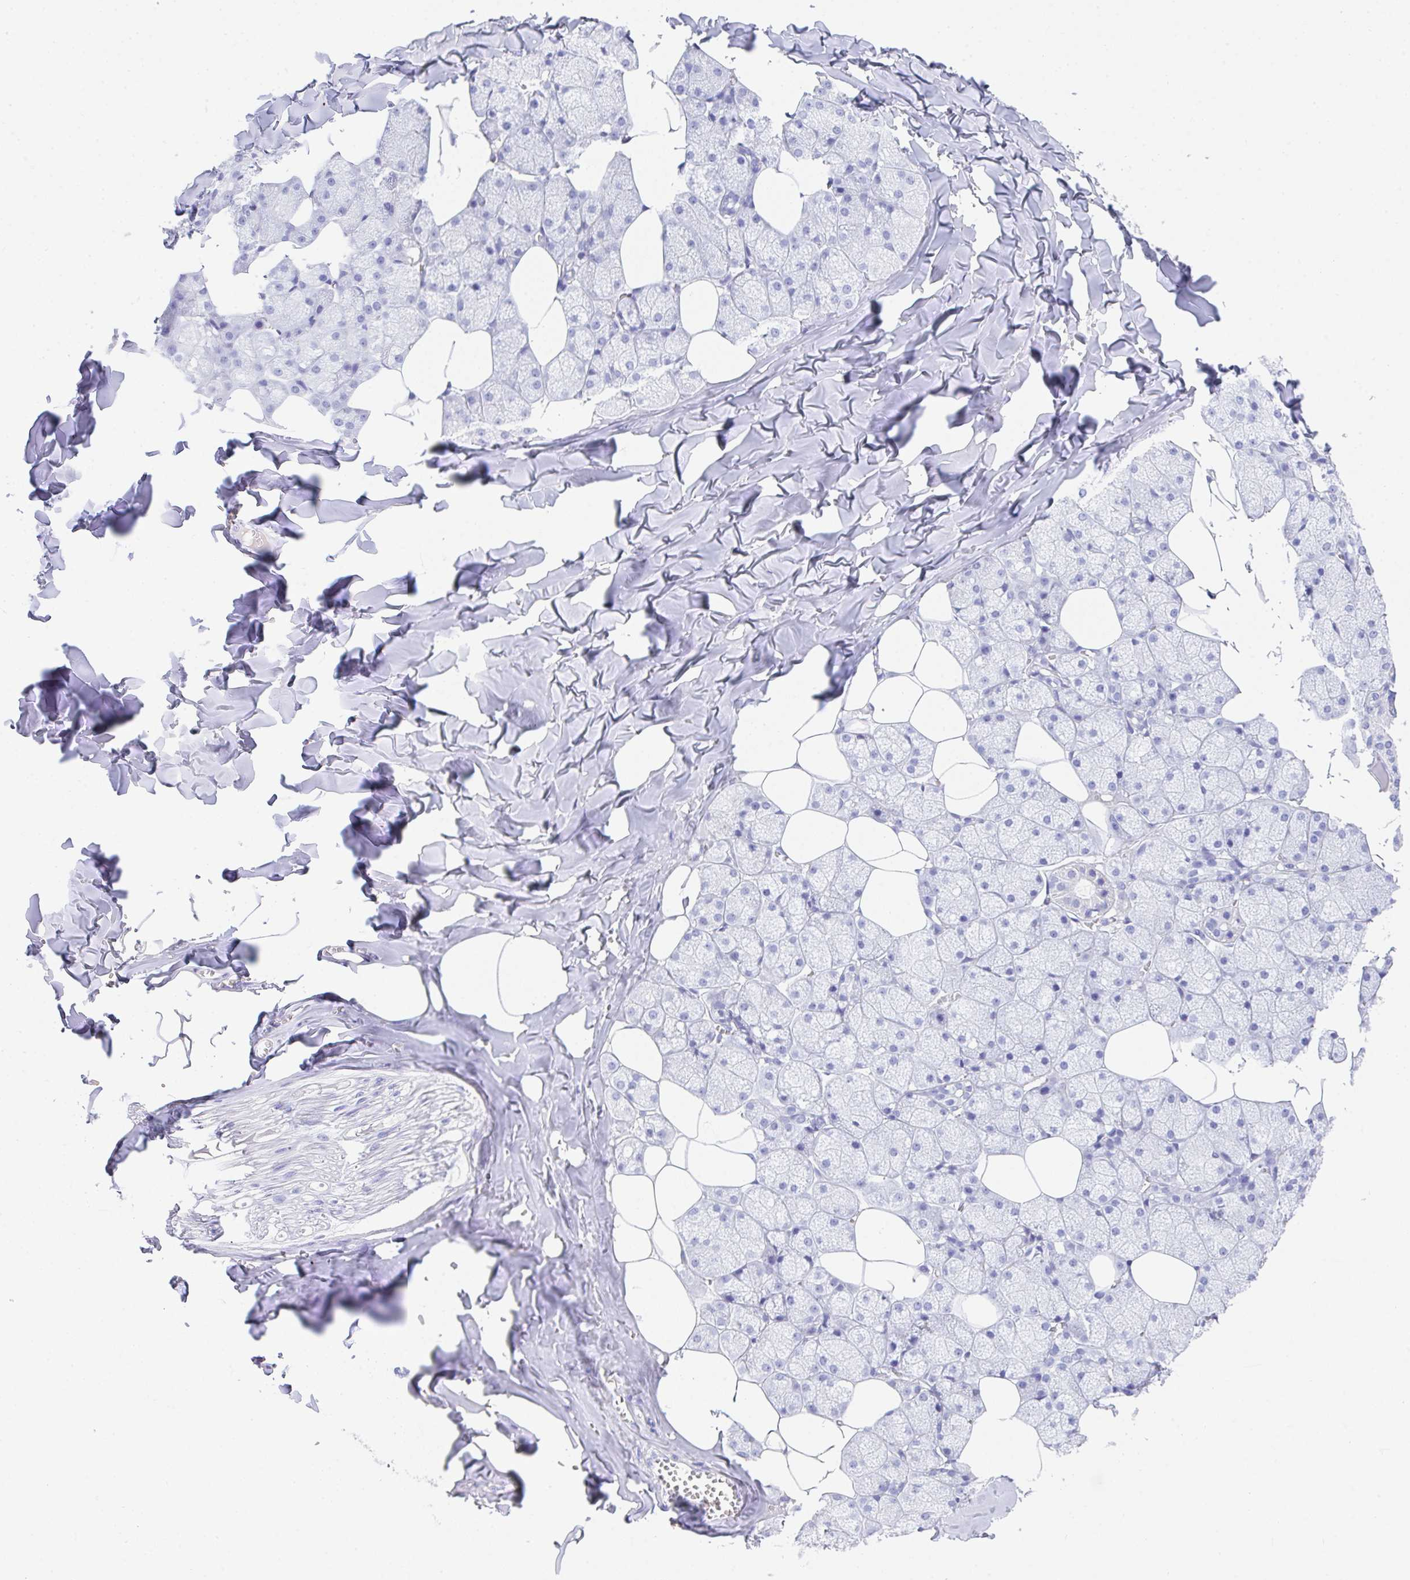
{"staining": {"intensity": "negative", "quantity": "none", "location": "none"}, "tissue": "salivary gland", "cell_type": "Glandular cells", "image_type": "normal", "snomed": [{"axis": "morphology", "description": "Normal tissue, NOS"}, {"axis": "topography", "description": "Salivary gland"}, {"axis": "topography", "description": "Peripheral nerve tissue"}], "caption": "Photomicrograph shows no significant protein expression in glandular cells of normal salivary gland.", "gene": "KMT2E", "patient": {"sex": "male", "age": 38}}